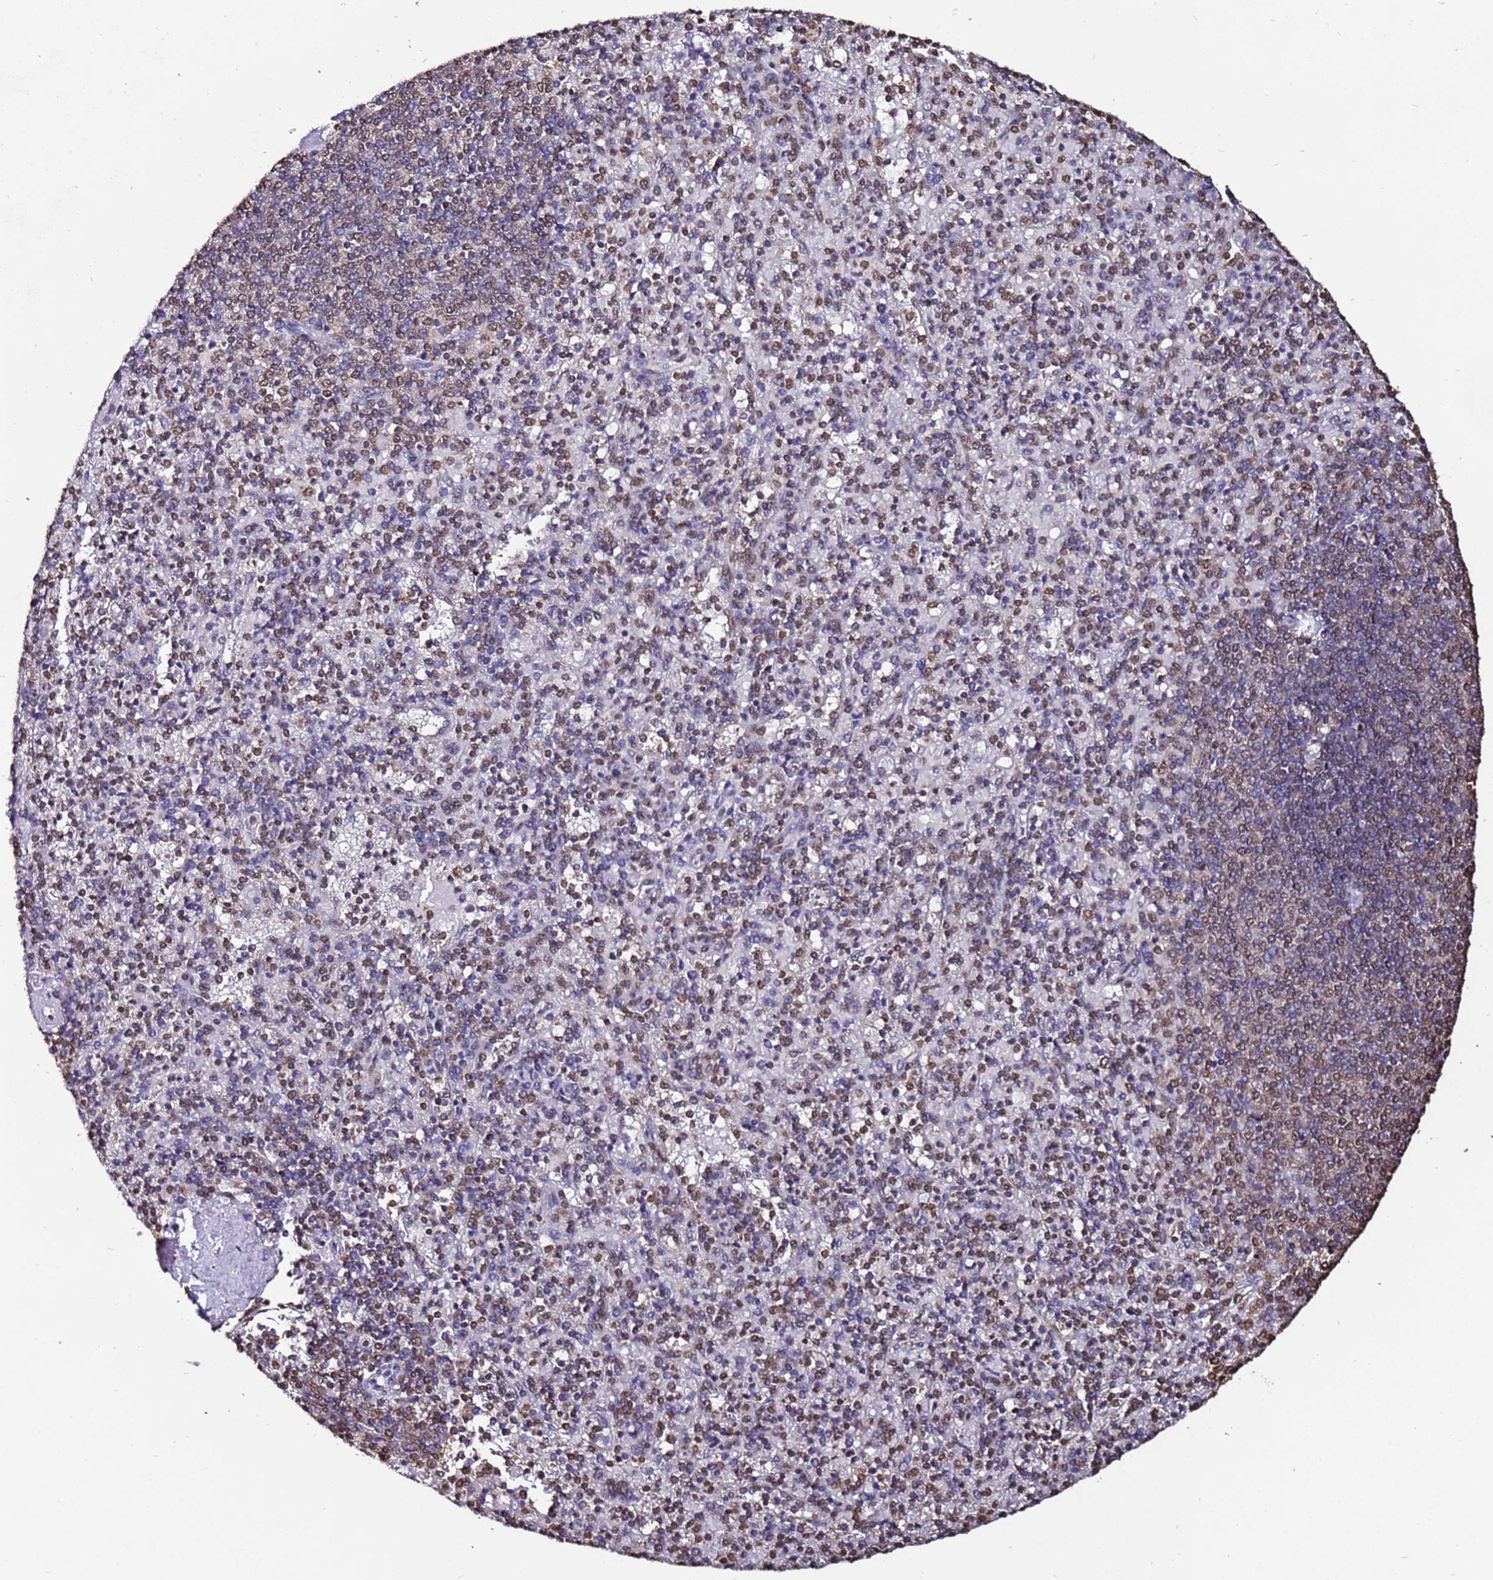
{"staining": {"intensity": "moderate", "quantity": "25%-75%", "location": "nuclear"}, "tissue": "spleen", "cell_type": "Cells in red pulp", "image_type": "normal", "snomed": [{"axis": "morphology", "description": "Normal tissue, NOS"}, {"axis": "topography", "description": "Spleen"}], "caption": "There is medium levels of moderate nuclear positivity in cells in red pulp of normal spleen, as demonstrated by immunohistochemical staining (brown color).", "gene": "TRIP6", "patient": {"sex": "male", "age": 82}}